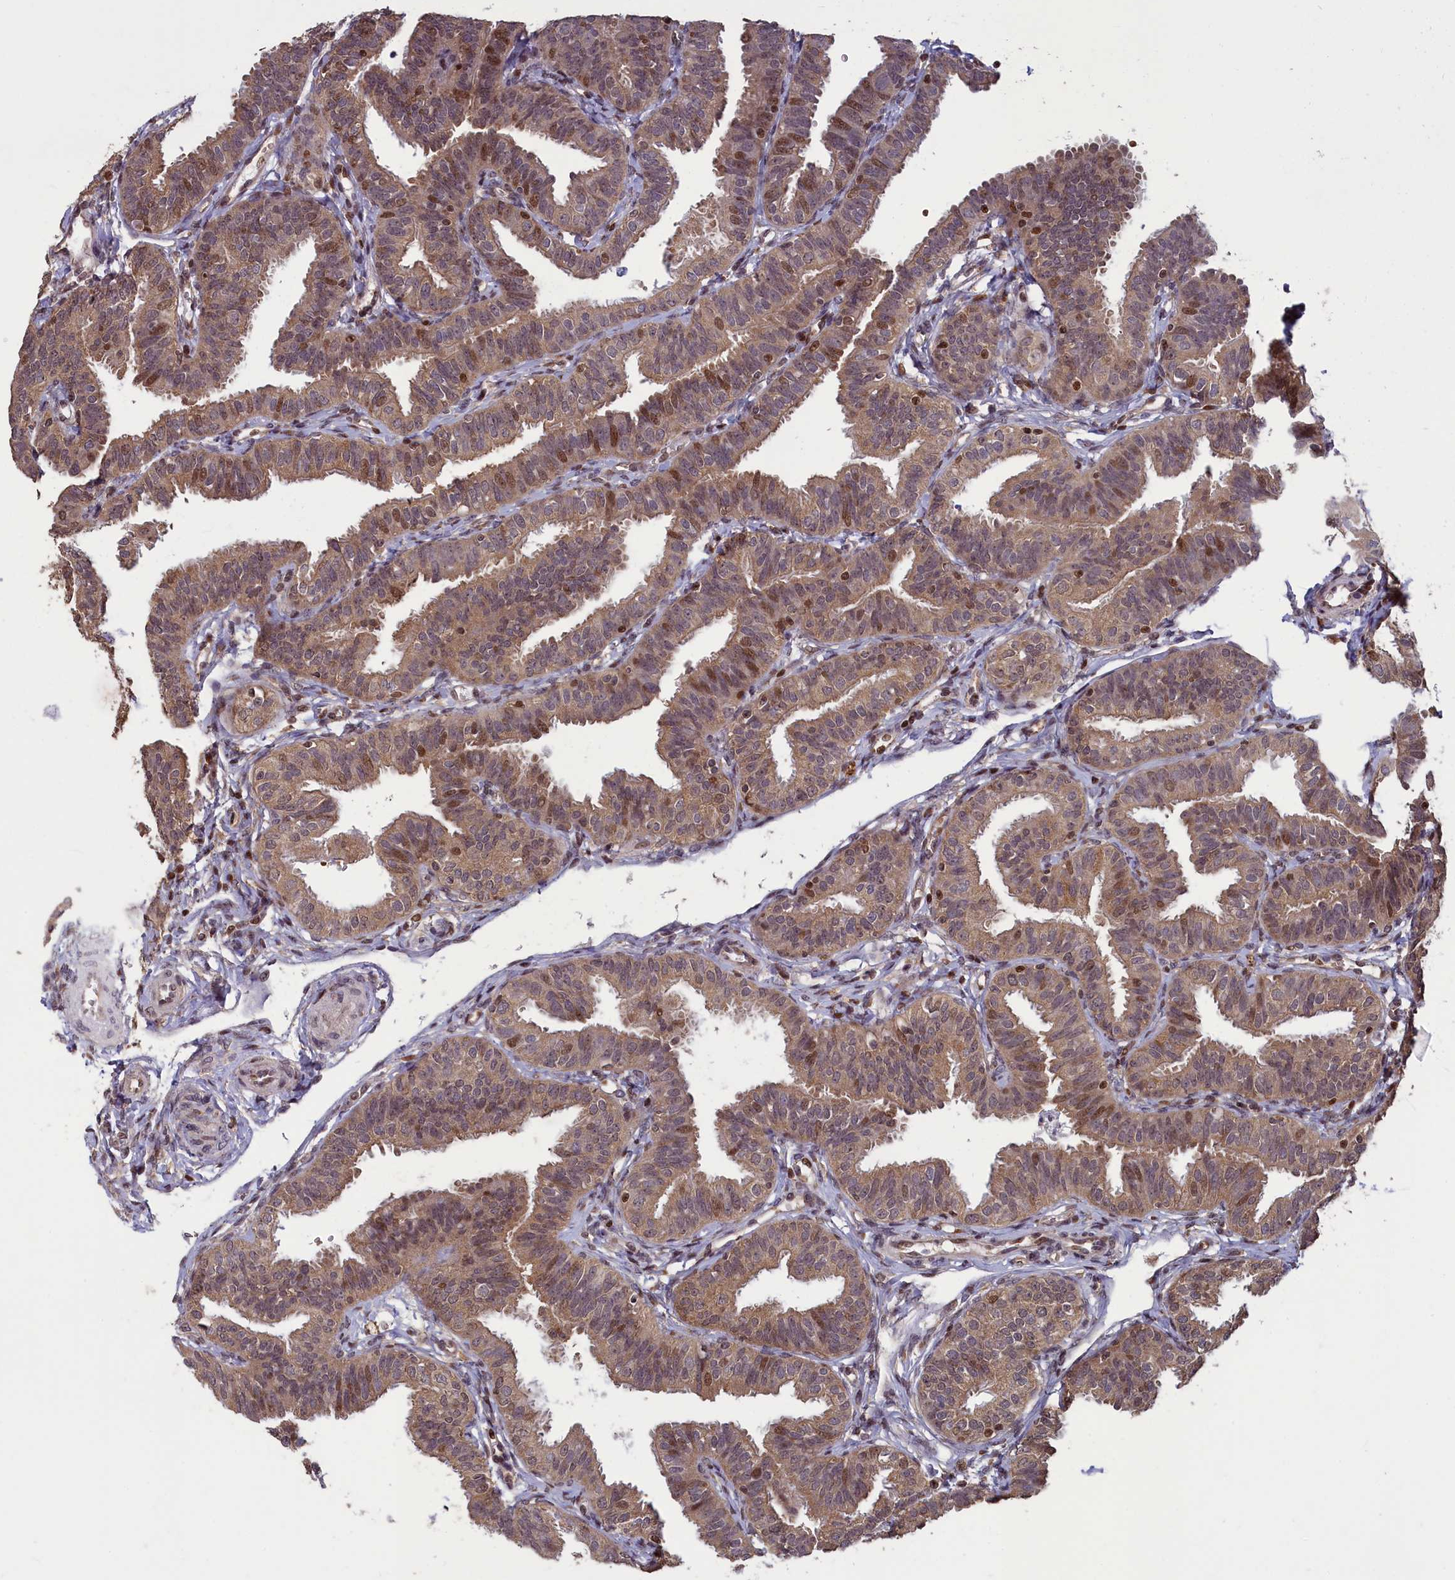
{"staining": {"intensity": "moderate", "quantity": ">75%", "location": "cytoplasmic/membranous,nuclear"}, "tissue": "fallopian tube", "cell_type": "Glandular cells", "image_type": "normal", "snomed": [{"axis": "morphology", "description": "Normal tissue, NOS"}, {"axis": "topography", "description": "Fallopian tube"}], "caption": "Immunohistochemistry (IHC) of benign human fallopian tube displays medium levels of moderate cytoplasmic/membranous,nuclear expression in about >75% of glandular cells. (DAB (3,3'-diaminobenzidine) = brown stain, brightfield microscopy at high magnification).", "gene": "NUBP1", "patient": {"sex": "female", "age": 35}}